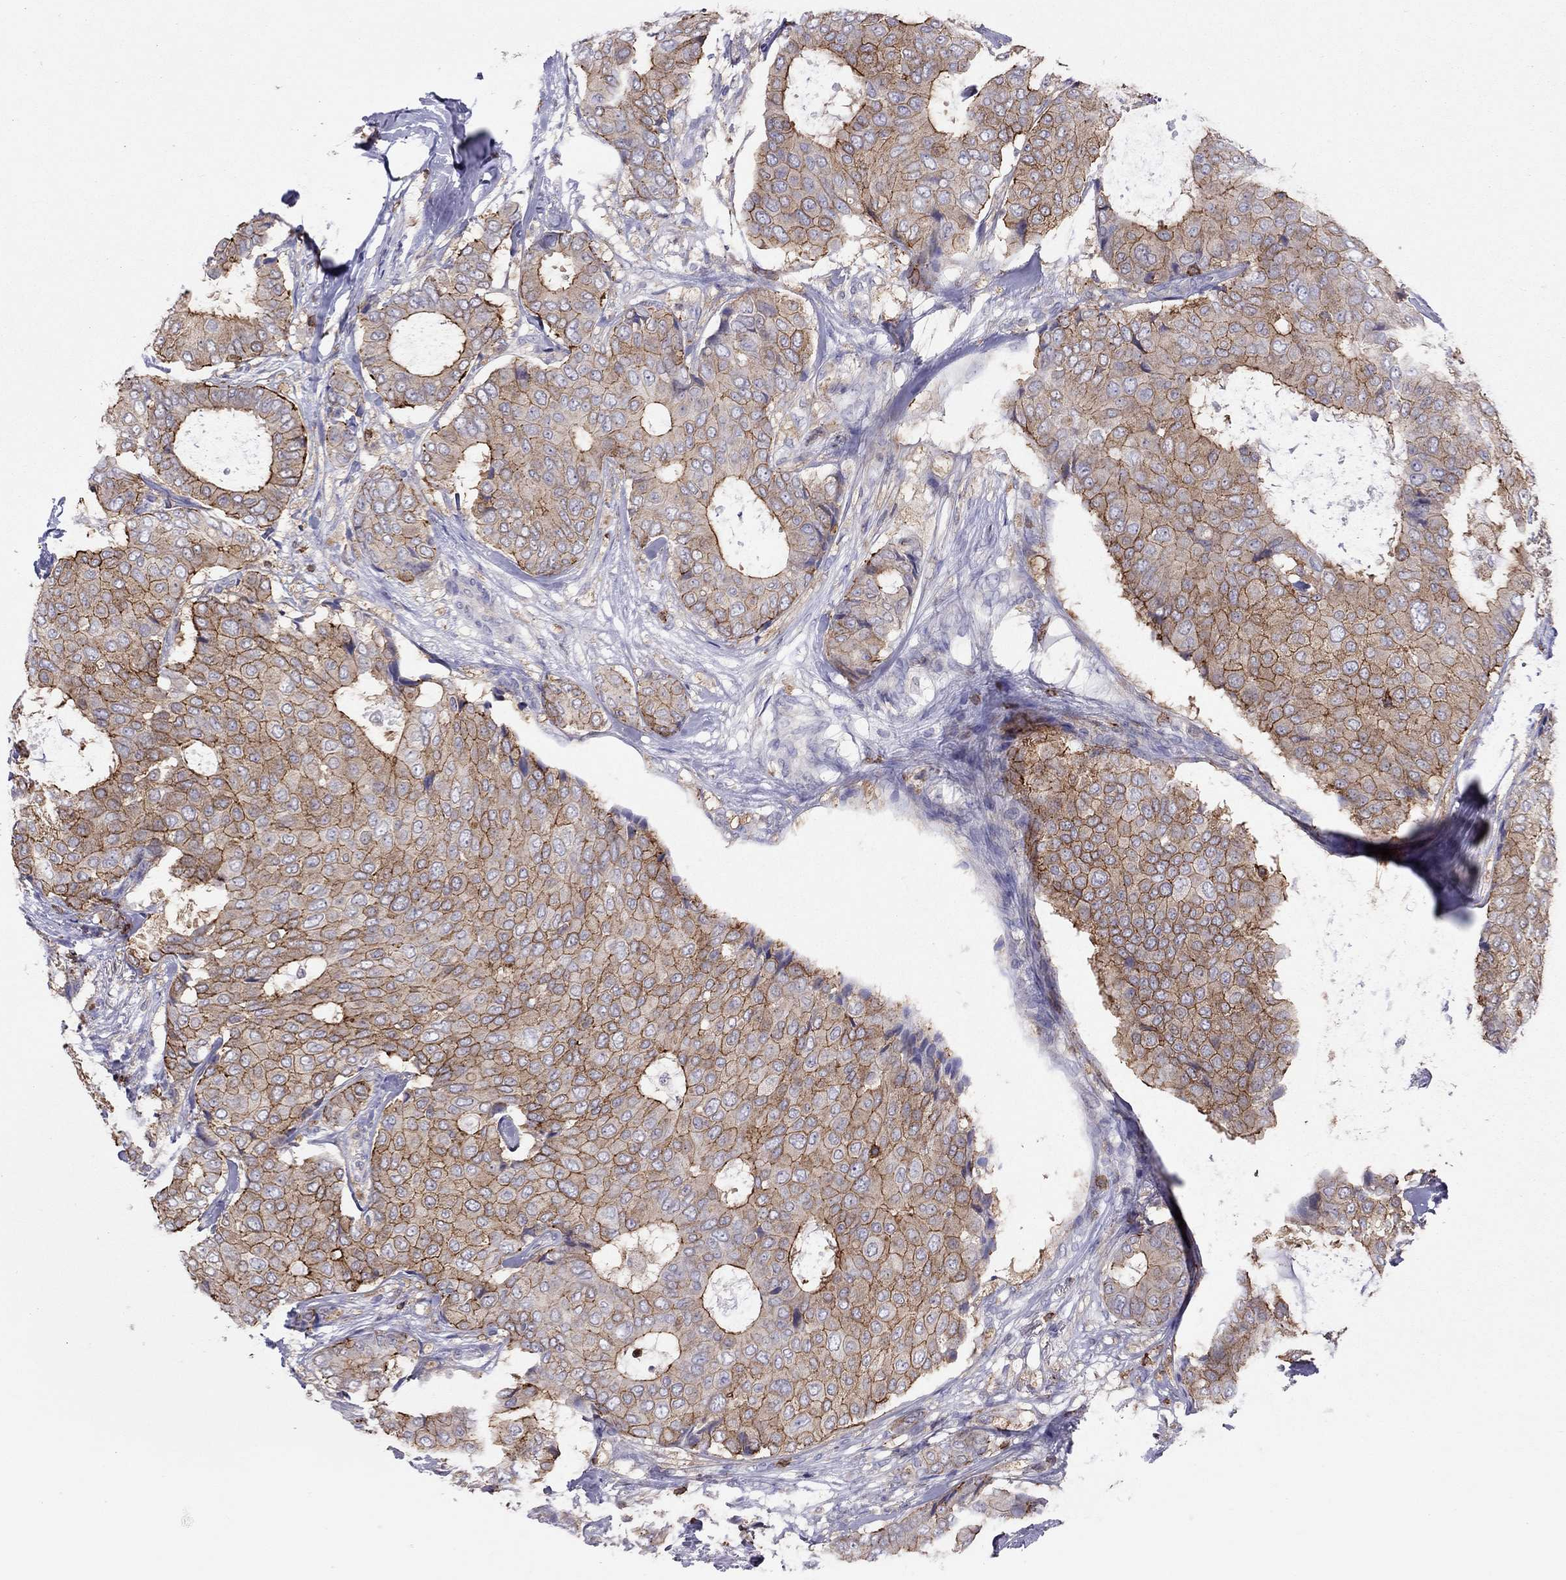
{"staining": {"intensity": "strong", "quantity": ">75%", "location": "cytoplasmic/membranous"}, "tissue": "breast cancer", "cell_type": "Tumor cells", "image_type": "cancer", "snomed": [{"axis": "morphology", "description": "Duct carcinoma"}, {"axis": "topography", "description": "Breast"}], "caption": "Human breast cancer (intraductal carcinoma) stained with a protein marker displays strong staining in tumor cells.", "gene": "MND1", "patient": {"sex": "female", "age": 75}}